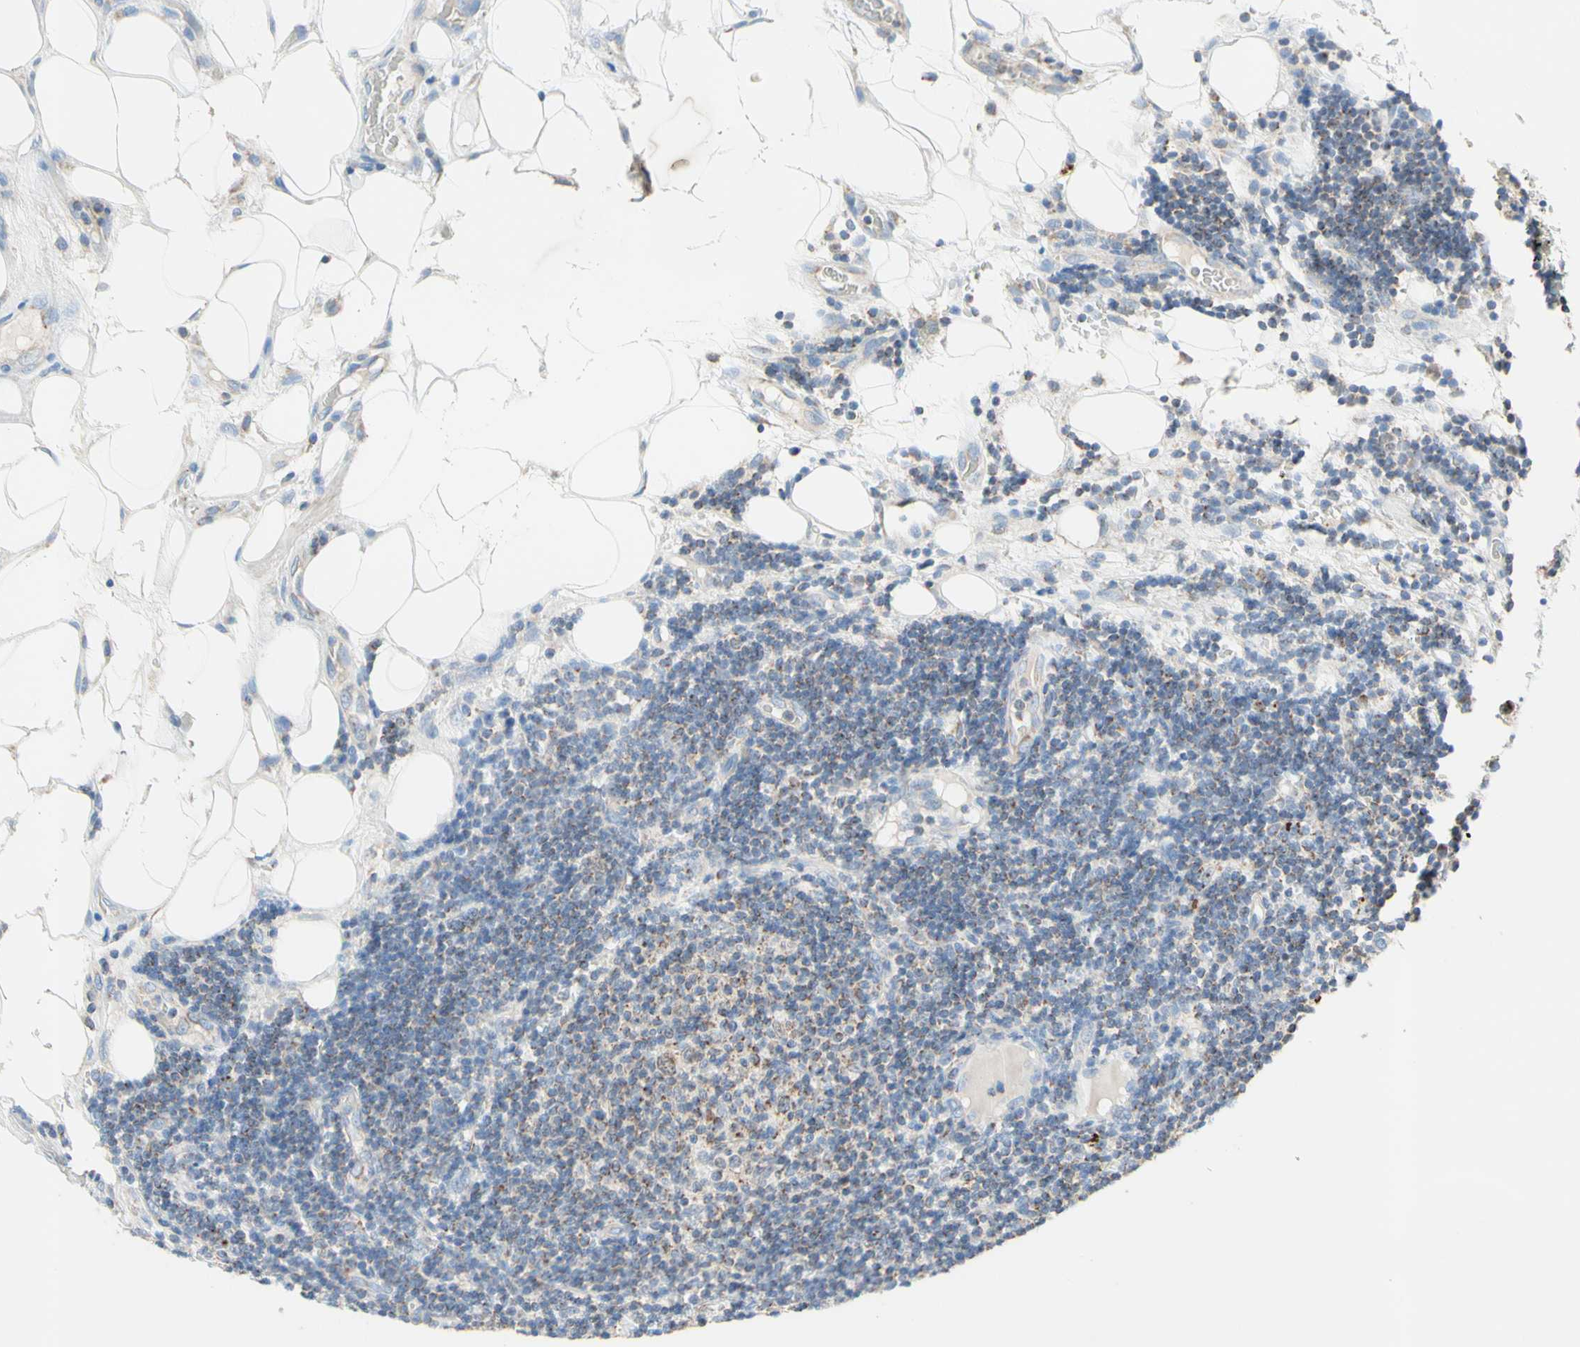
{"staining": {"intensity": "weak", "quantity": "25%-75%", "location": "cytoplasmic/membranous"}, "tissue": "lymphoma", "cell_type": "Tumor cells", "image_type": "cancer", "snomed": [{"axis": "morphology", "description": "Malignant lymphoma, non-Hodgkin's type, Low grade"}, {"axis": "topography", "description": "Lymph node"}], "caption": "Human lymphoma stained for a protein (brown) exhibits weak cytoplasmic/membranous positive positivity in about 25%-75% of tumor cells.", "gene": "MFF", "patient": {"sex": "male", "age": 83}}